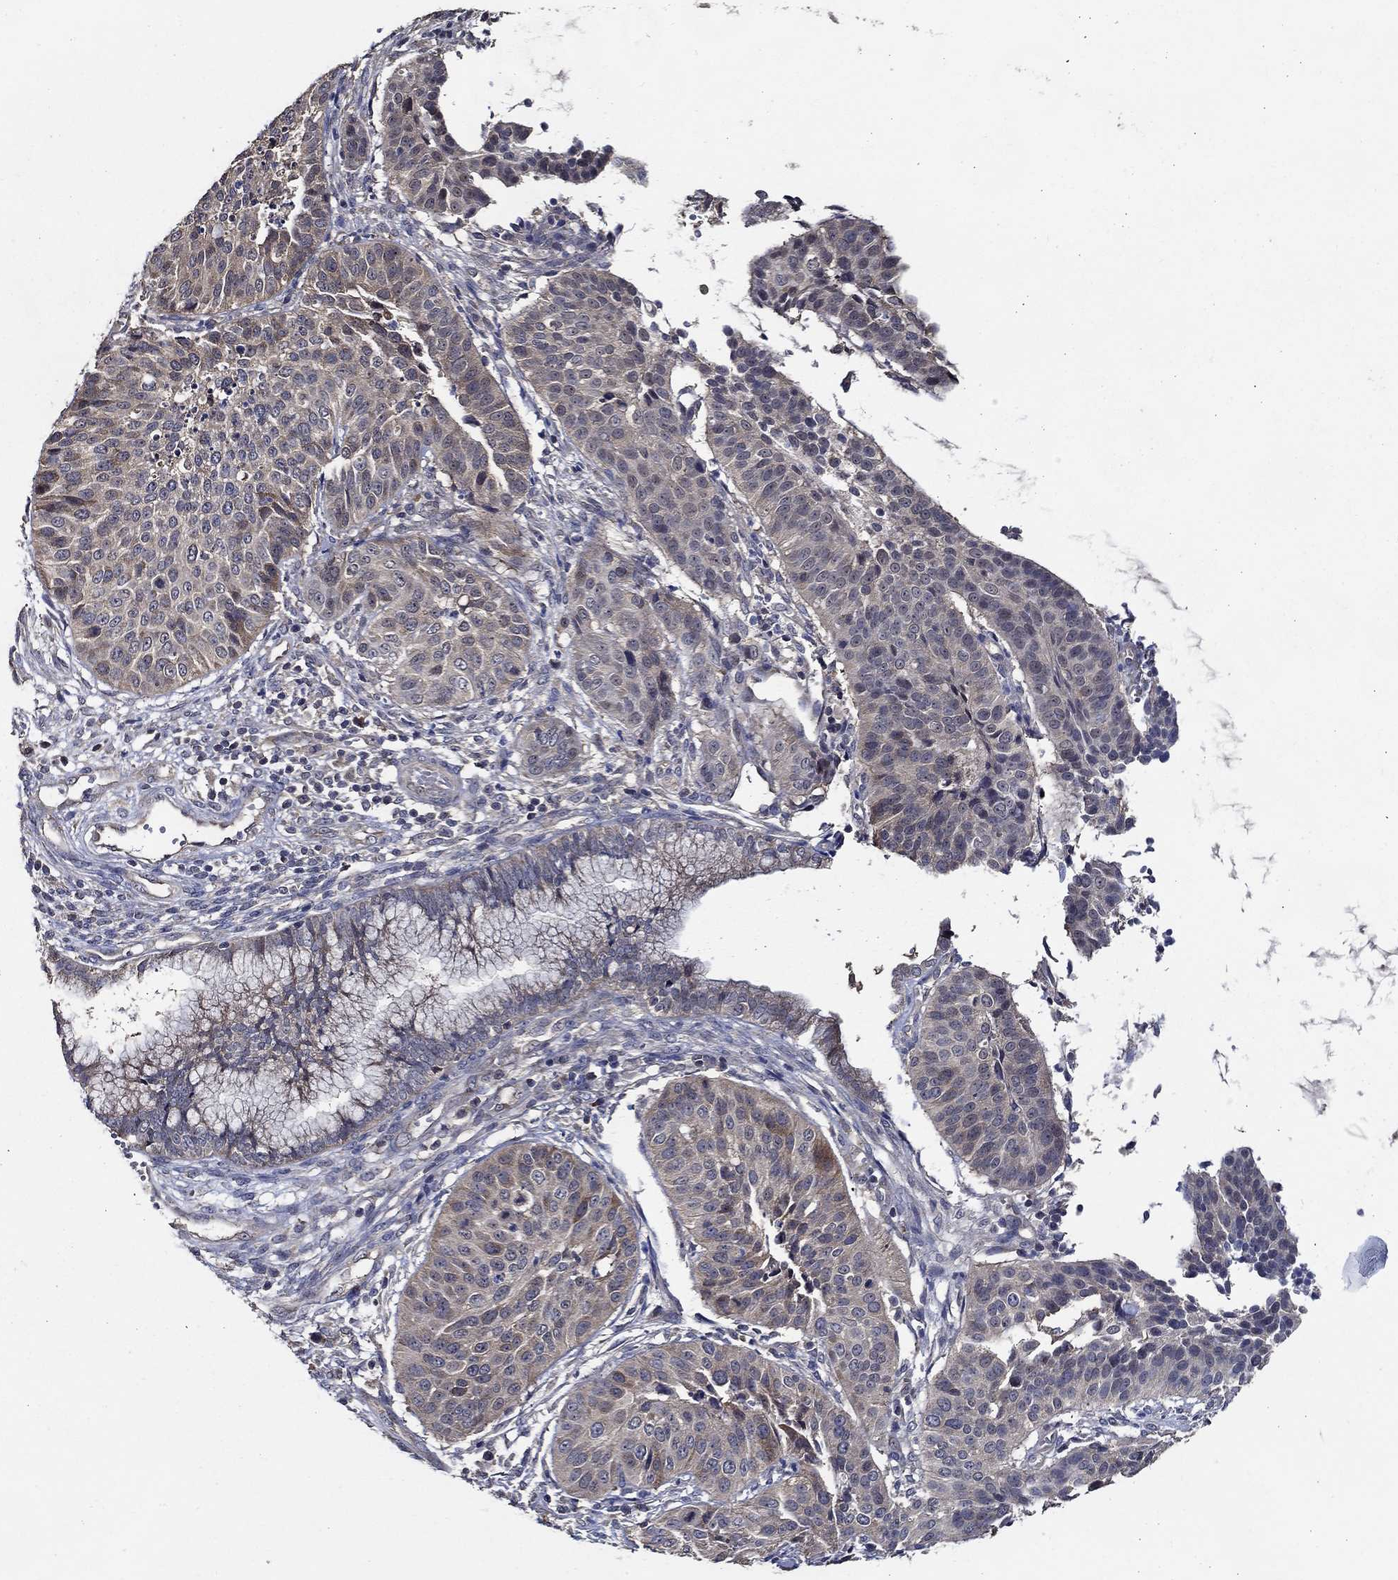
{"staining": {"intensity": "weak", "quantity": "25%-75%", "location": "cytoplasmic/membranous"}, "tissue": "cervical cancer", "cell_type": "Tumor cells", "image_type": "cancer", "snomed": [{"axis": "morphology", "description": "Normal tissue, NOS"}, {"axis": "morphology", "description": "Squamous cell carcinoma, NOS"}, {"axis": "topography", "description": "Cervix"}], "caption": "IHC of cervical cancer exhibits low levels of weak cytoplasmic/membranous staining in about 25%-75% of tumor cells.", "gene": "WDR53", "patient": {"sex": "female", "age": 39}}